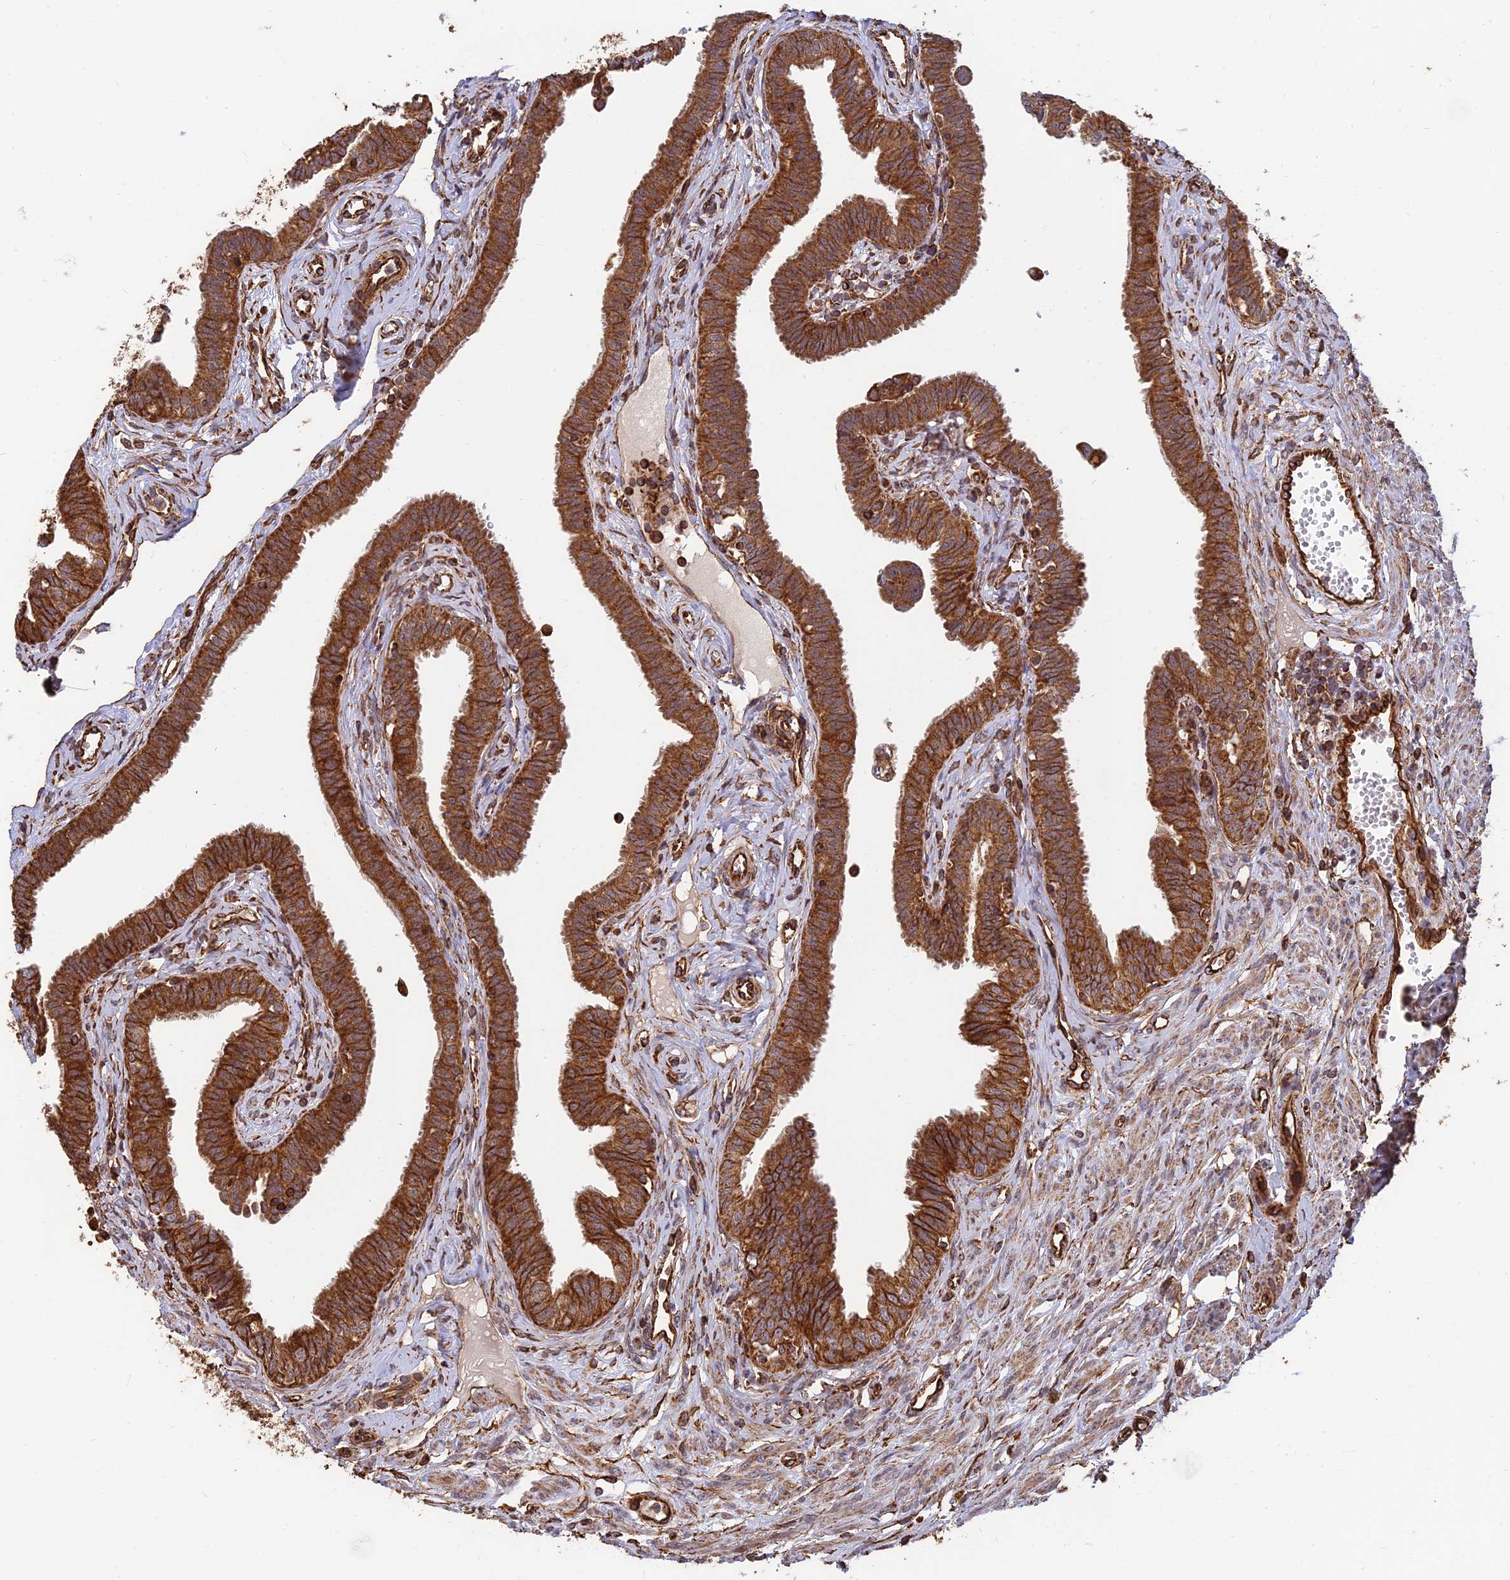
{"staining": {"intensity": "strong", "quantity": ">75%", "location": "cytoplasmic/membranous"}, "tissue": "fallopian tube", "cell_type": "Glandular cells", "image_type": "normal", "snomed": [{"axis": "morphology", "description": "Normal tissue, NOS"}, {"axis": "morphology", "description": "Carcinoma, NOS"}, {"axis": "topography", "description": "Fallopian tube"}, {"axis": "topography", "description": "Ovary"}], "caption": "Protein staining of unremarkable fallopian tube displays strong cytoplasmic/membranous expression in approximately >75% of glandular cells.", "gene": "DSTYK", "patient": {"sex": "female", "age": 59}}